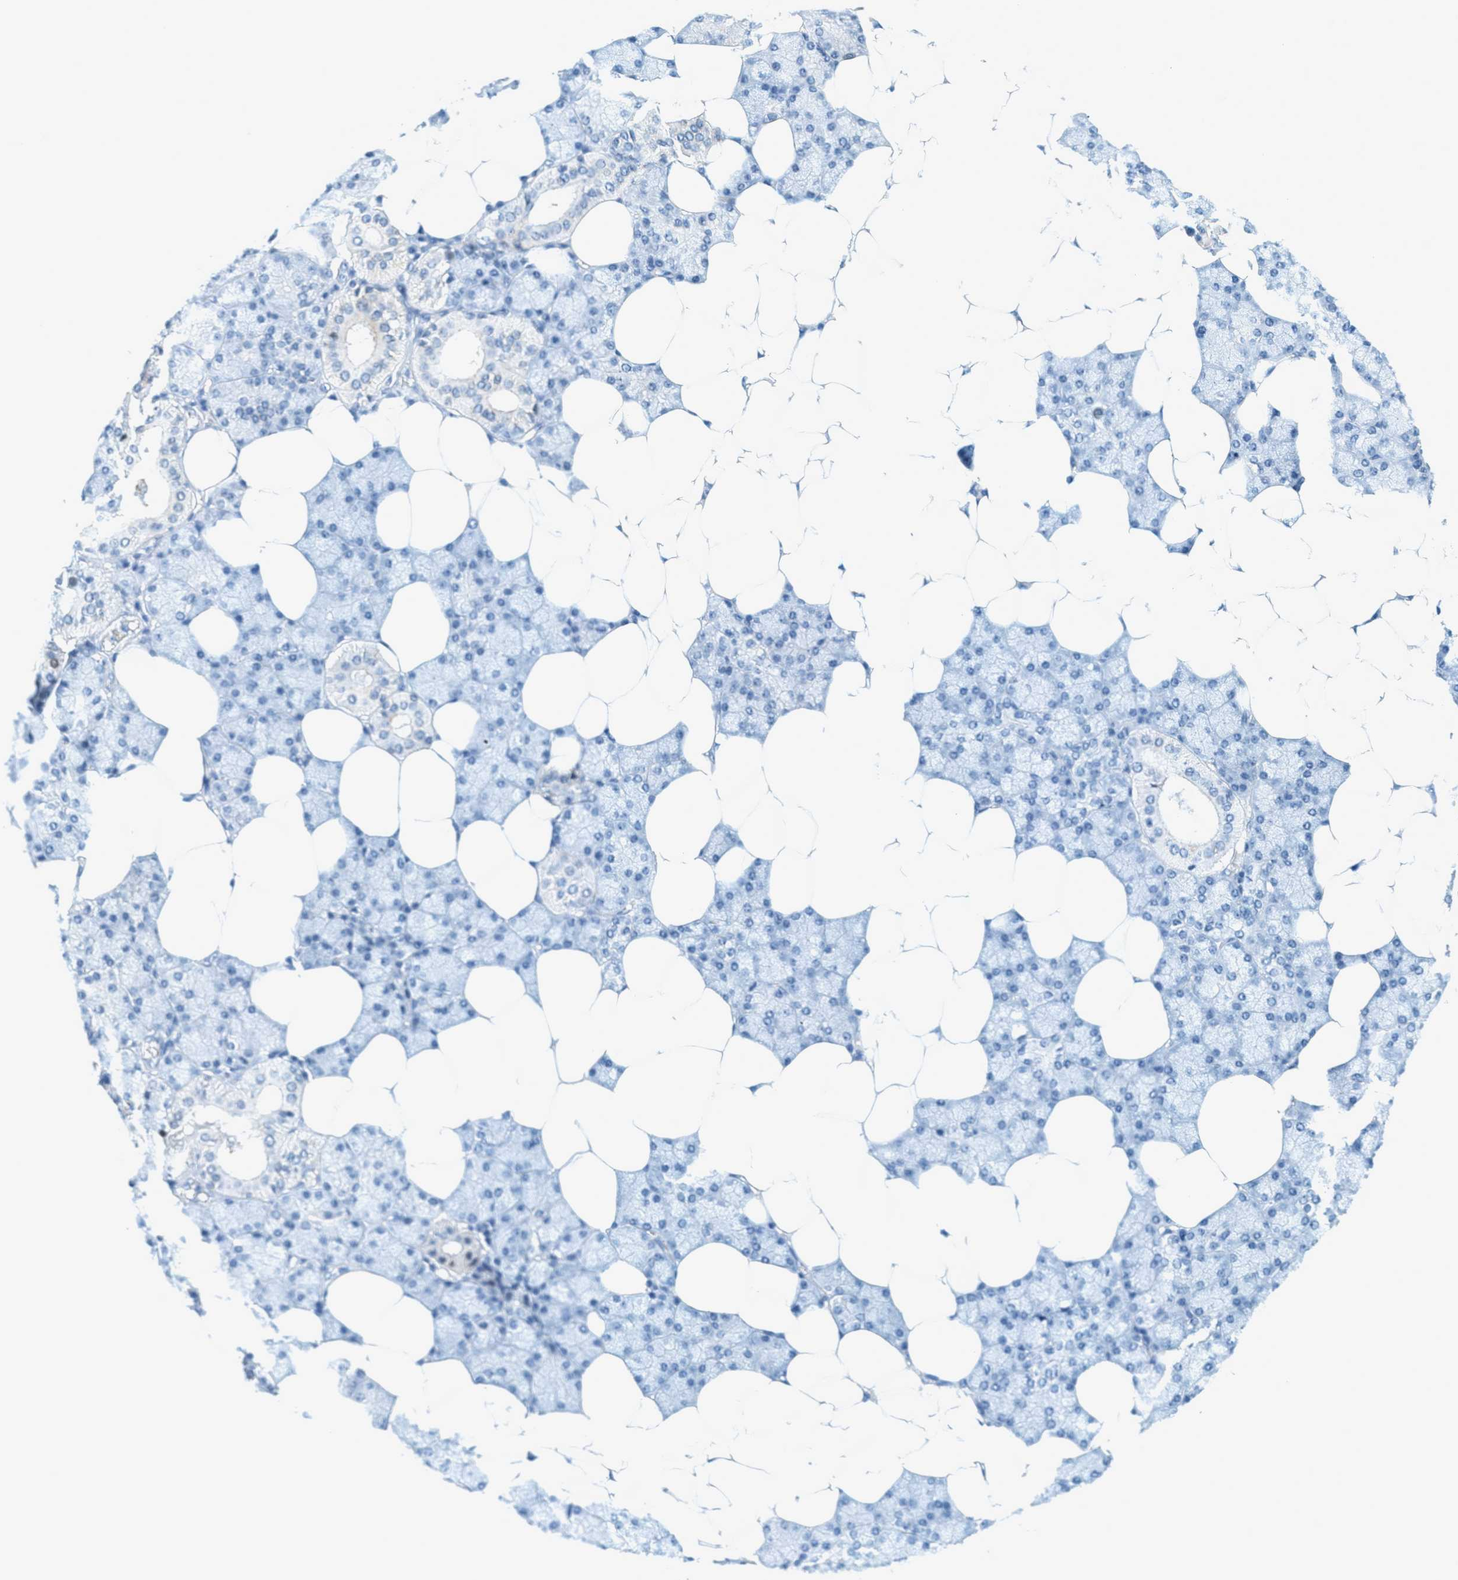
{"staining": {"intensity": "weak", "quantity": "<25%", "location": "cytoplasmic/membranous"}, "tissue": "salivary gland", "cell_type": "Glandular cells", "image_type": "normal", "snomed": [{"axis": "morphology", "description": "Normal tissue, NOS"}, {"axis": "topography", "description": "Salivary gland"}], "caption": "This image is of normal salivary gland stained with immunohistochemistry (IHC) to label a protein in brown with the nuclei are counter-stained blue. There is no staining in glandular cells.", "gene": "CYP4X1", "patient": {"sex": "male", "age": 62}}